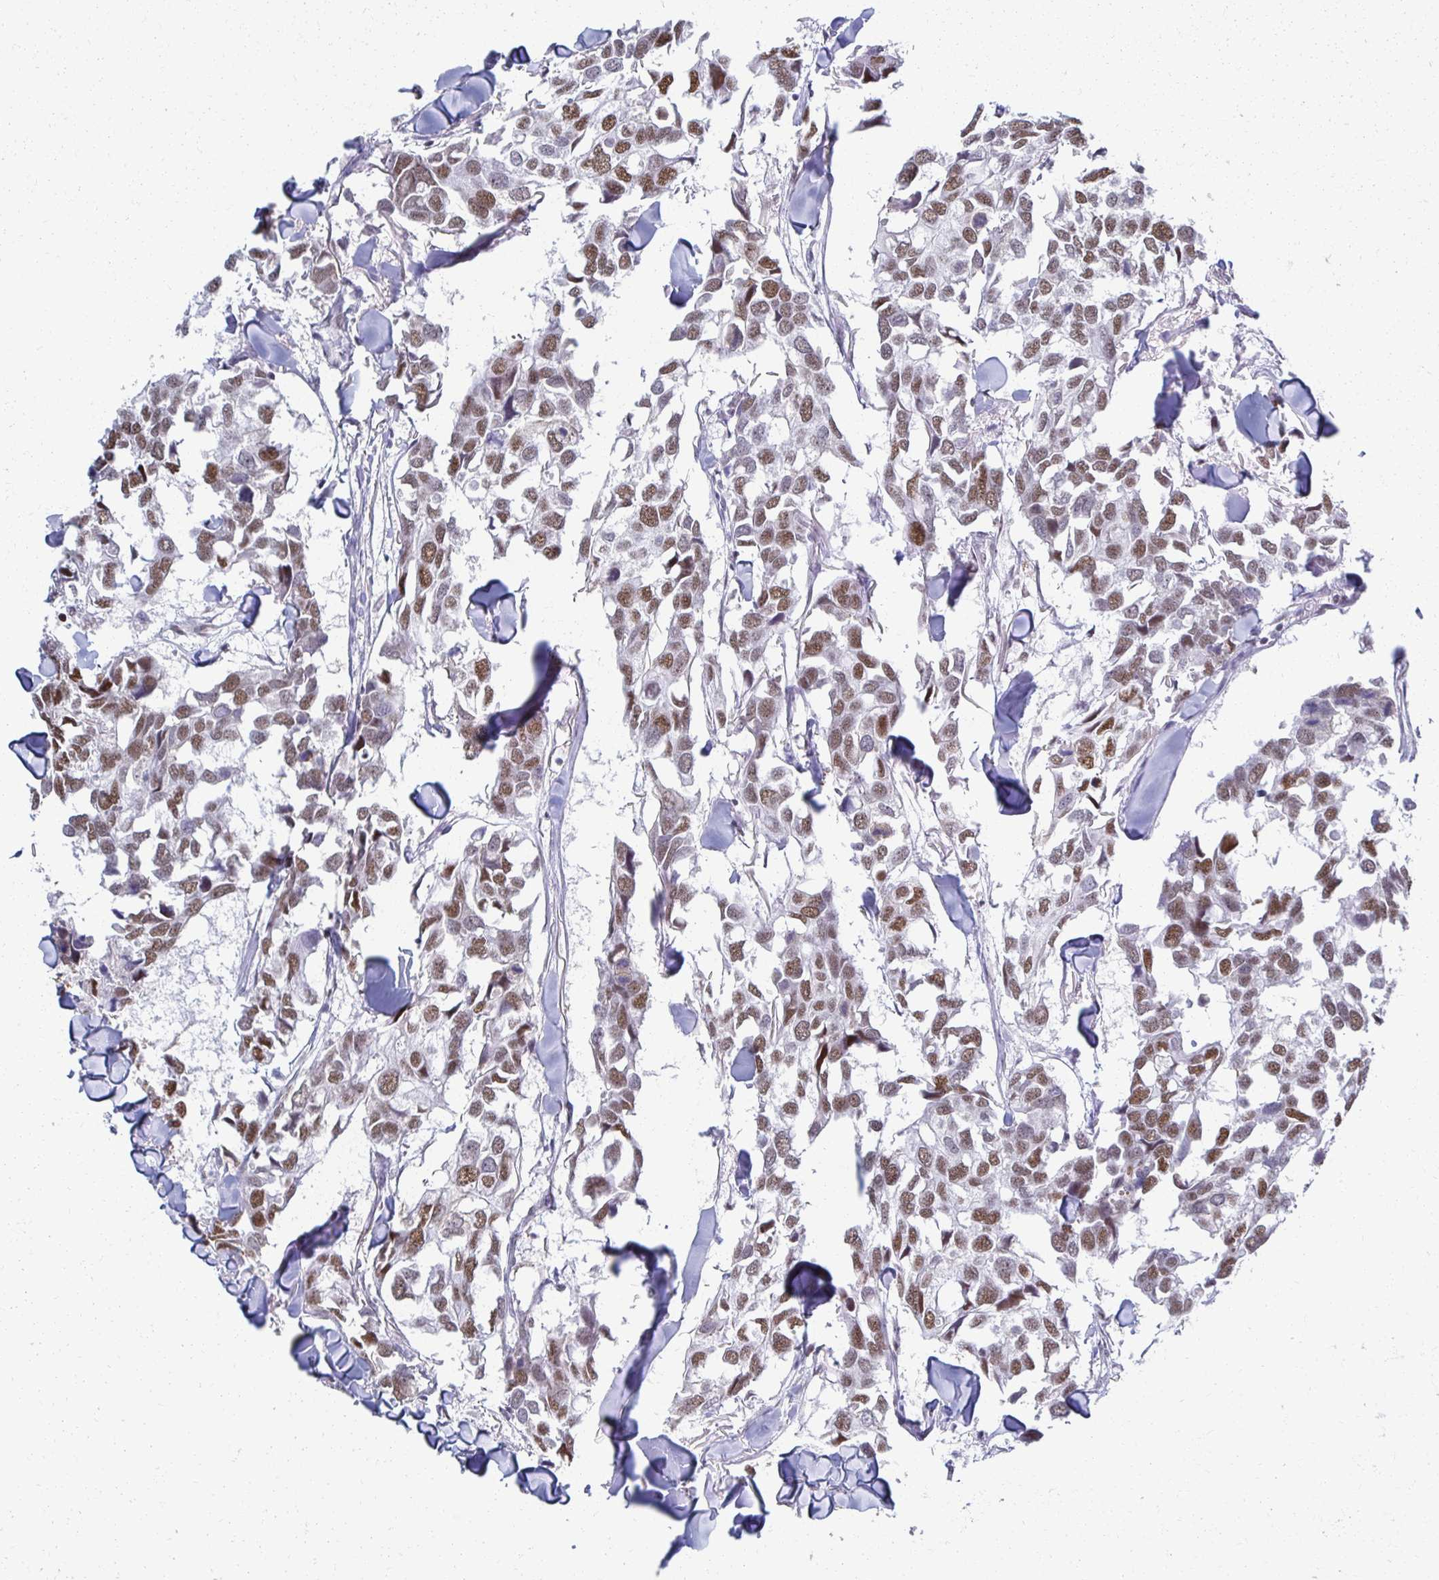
{"staining": {"intensity": "moderate", "quantity": ">75%", "location": "nuclear"}, "tissue": "breast cancer", "cell_type": "Tumor cells", "image_type": "cancer", "snomed": [{"axis": "morphology", "description": "Duct carcinoma"}, {"axis": "topography", "description": "Breast"}], "caption": "This is an image of IHC staining of invasive ductal carcinoma (breast), which shows moderate expression in the nuclear of tumor cells.", "gene": "IRF7", "patient": {"sex": "female", "age": 83}}